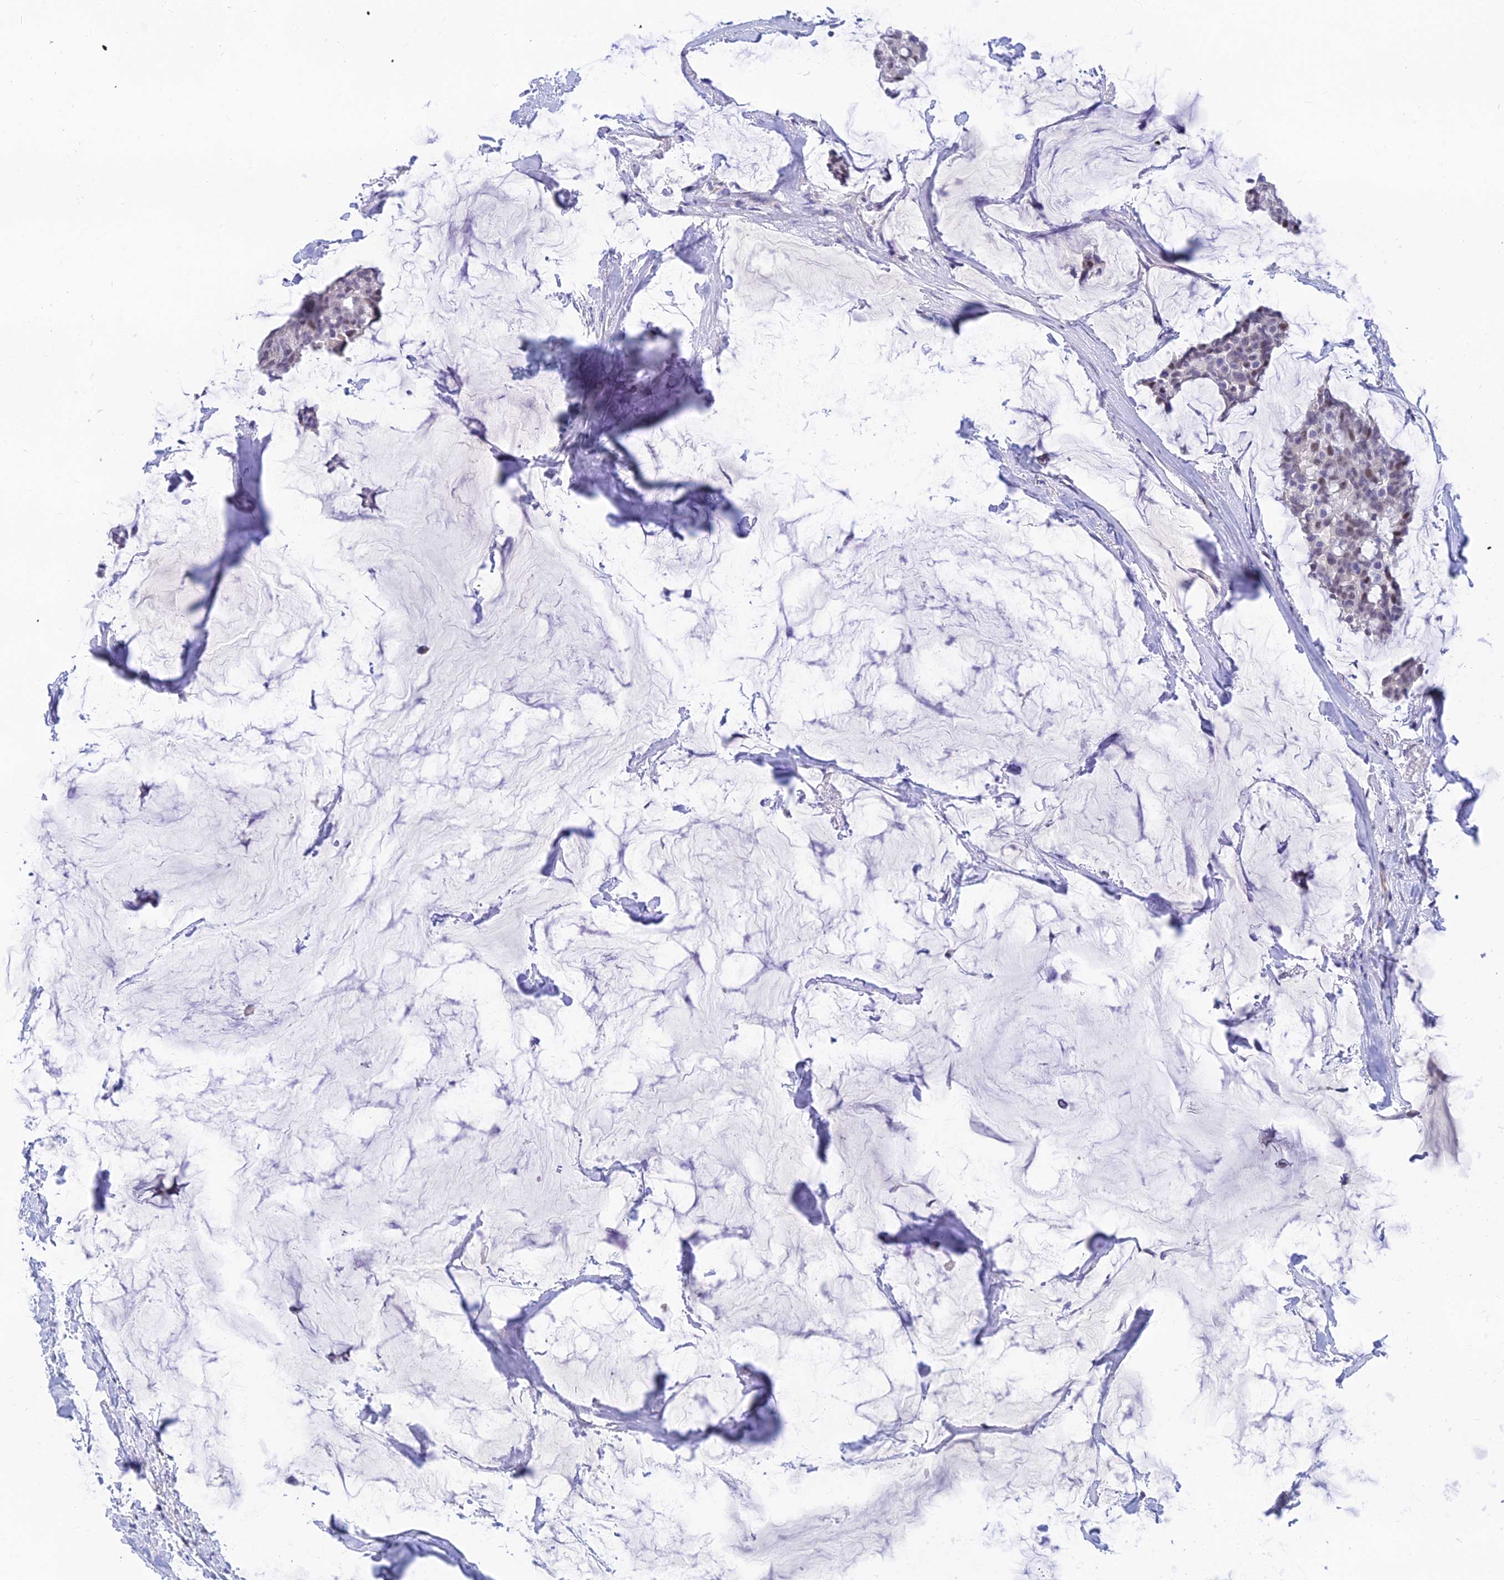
{"staining": {"intensity": "negative", "quantity": "none", "location": "none"}, "tissue": "breast cancer", "cell_type": "Tumor cells", "image_type": "cancer", "snomed": [{"axis": "morphology", "description": "Duct carcinoma"}, {"axis": "topography", "description": "Breast"}], "caption": "Tumor cells are negative for protein expression in human breast invasive ductal carcinoma.", "gene": "TMEM161B", "patient": {"sex": "female", "age": 93}}